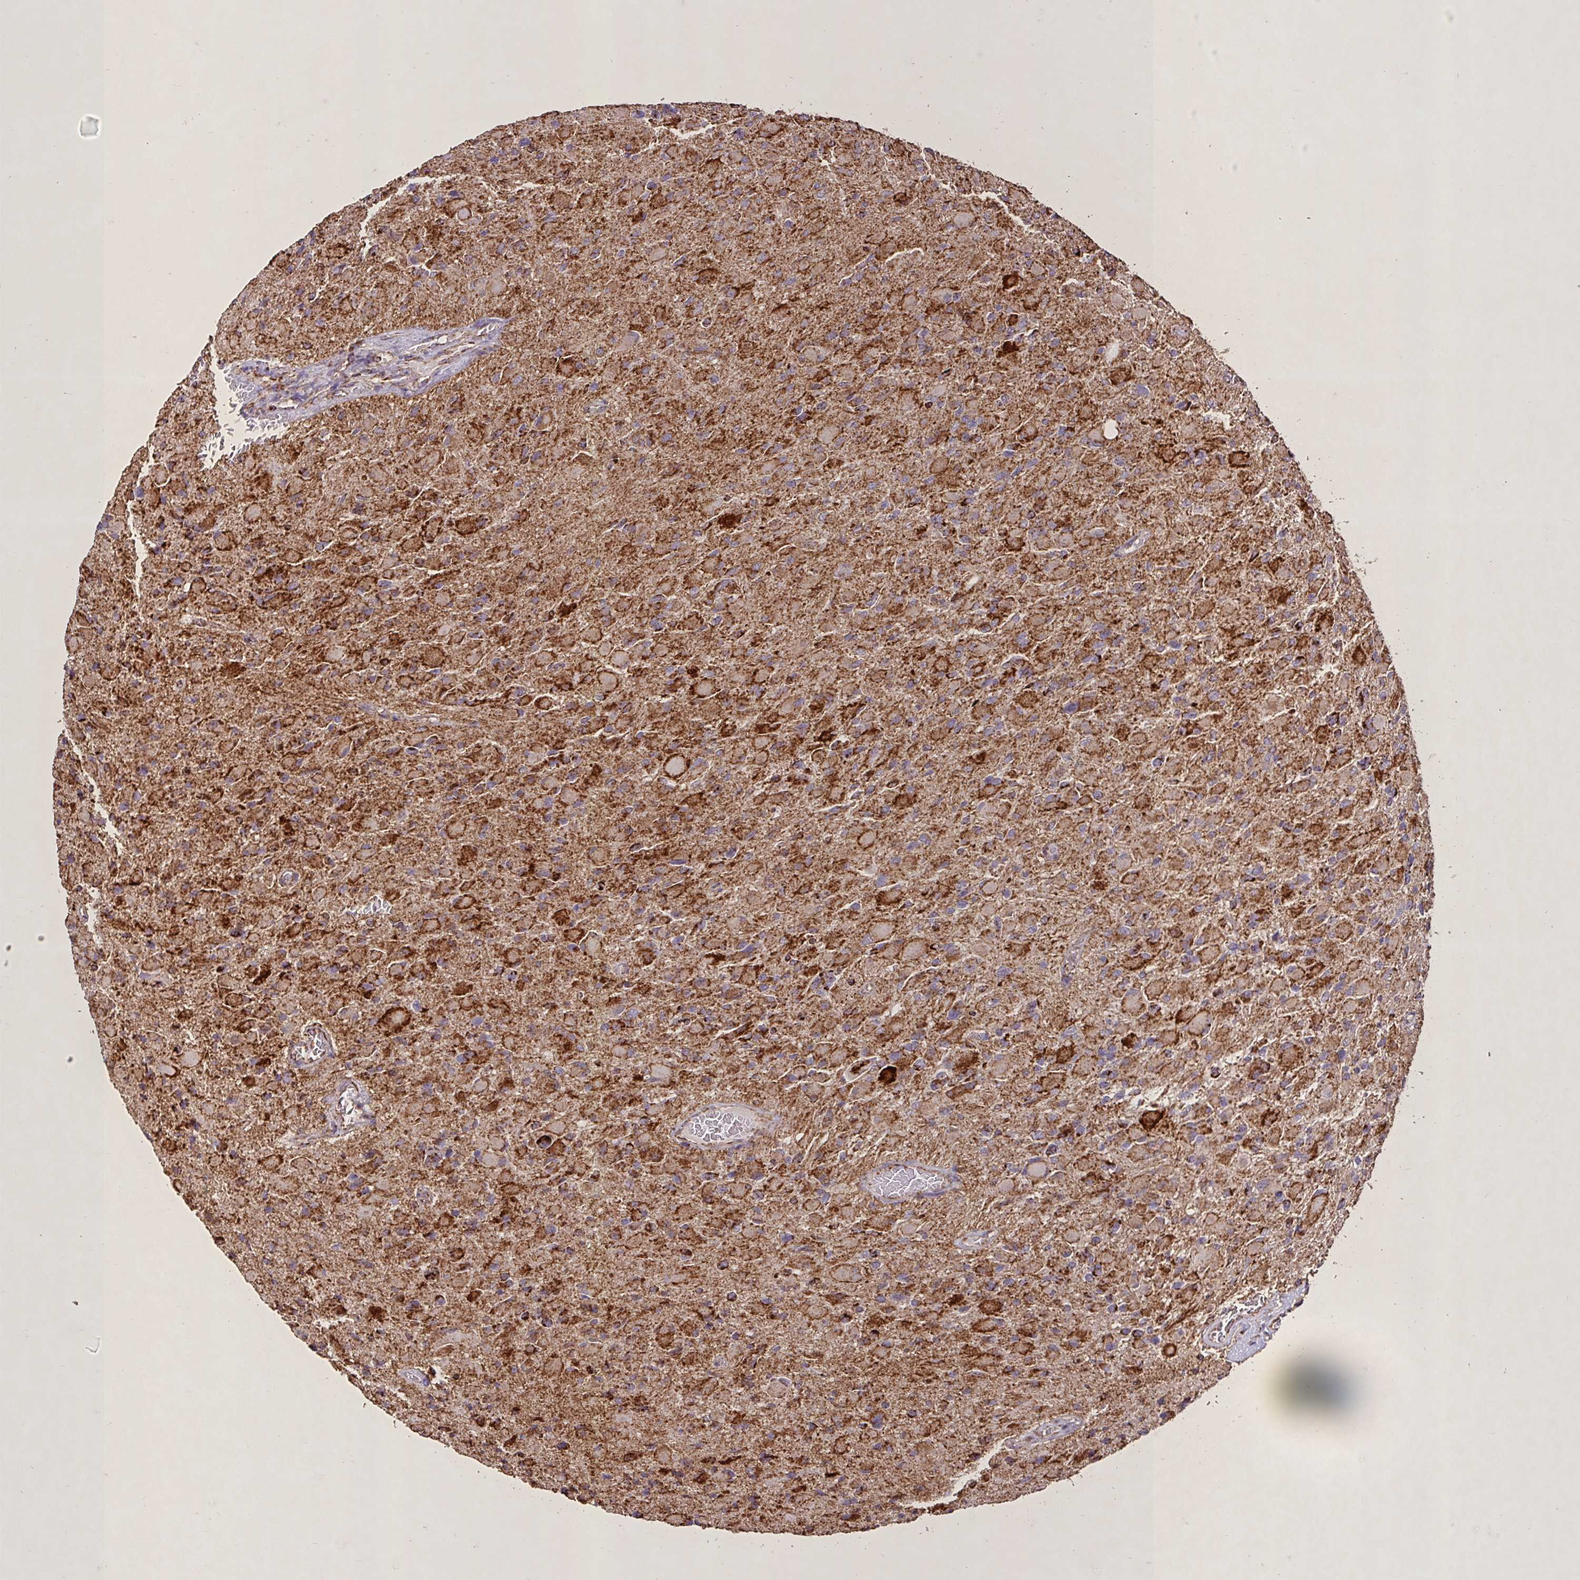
{"staining": {"intensity": "moderate", "quantity": ">75%", "location": "cytoplasmic/membranous"}, "tissue": "glioma", "cell_type": "Tumor cells", "image_type": "cancer", "snomed": [{"axis": "morphology", "description": "Glioma, malignant, High grade"}, {"axis": "topography", "description": "Cerebral cortex"}], "caption": "Tumor cells exhibit medium levels of moderate cytoplasmic/membranous staining in about >75% of cells in human glioma.", "gene": "AGK", "patient": {"sex": "female", "age": 36}}